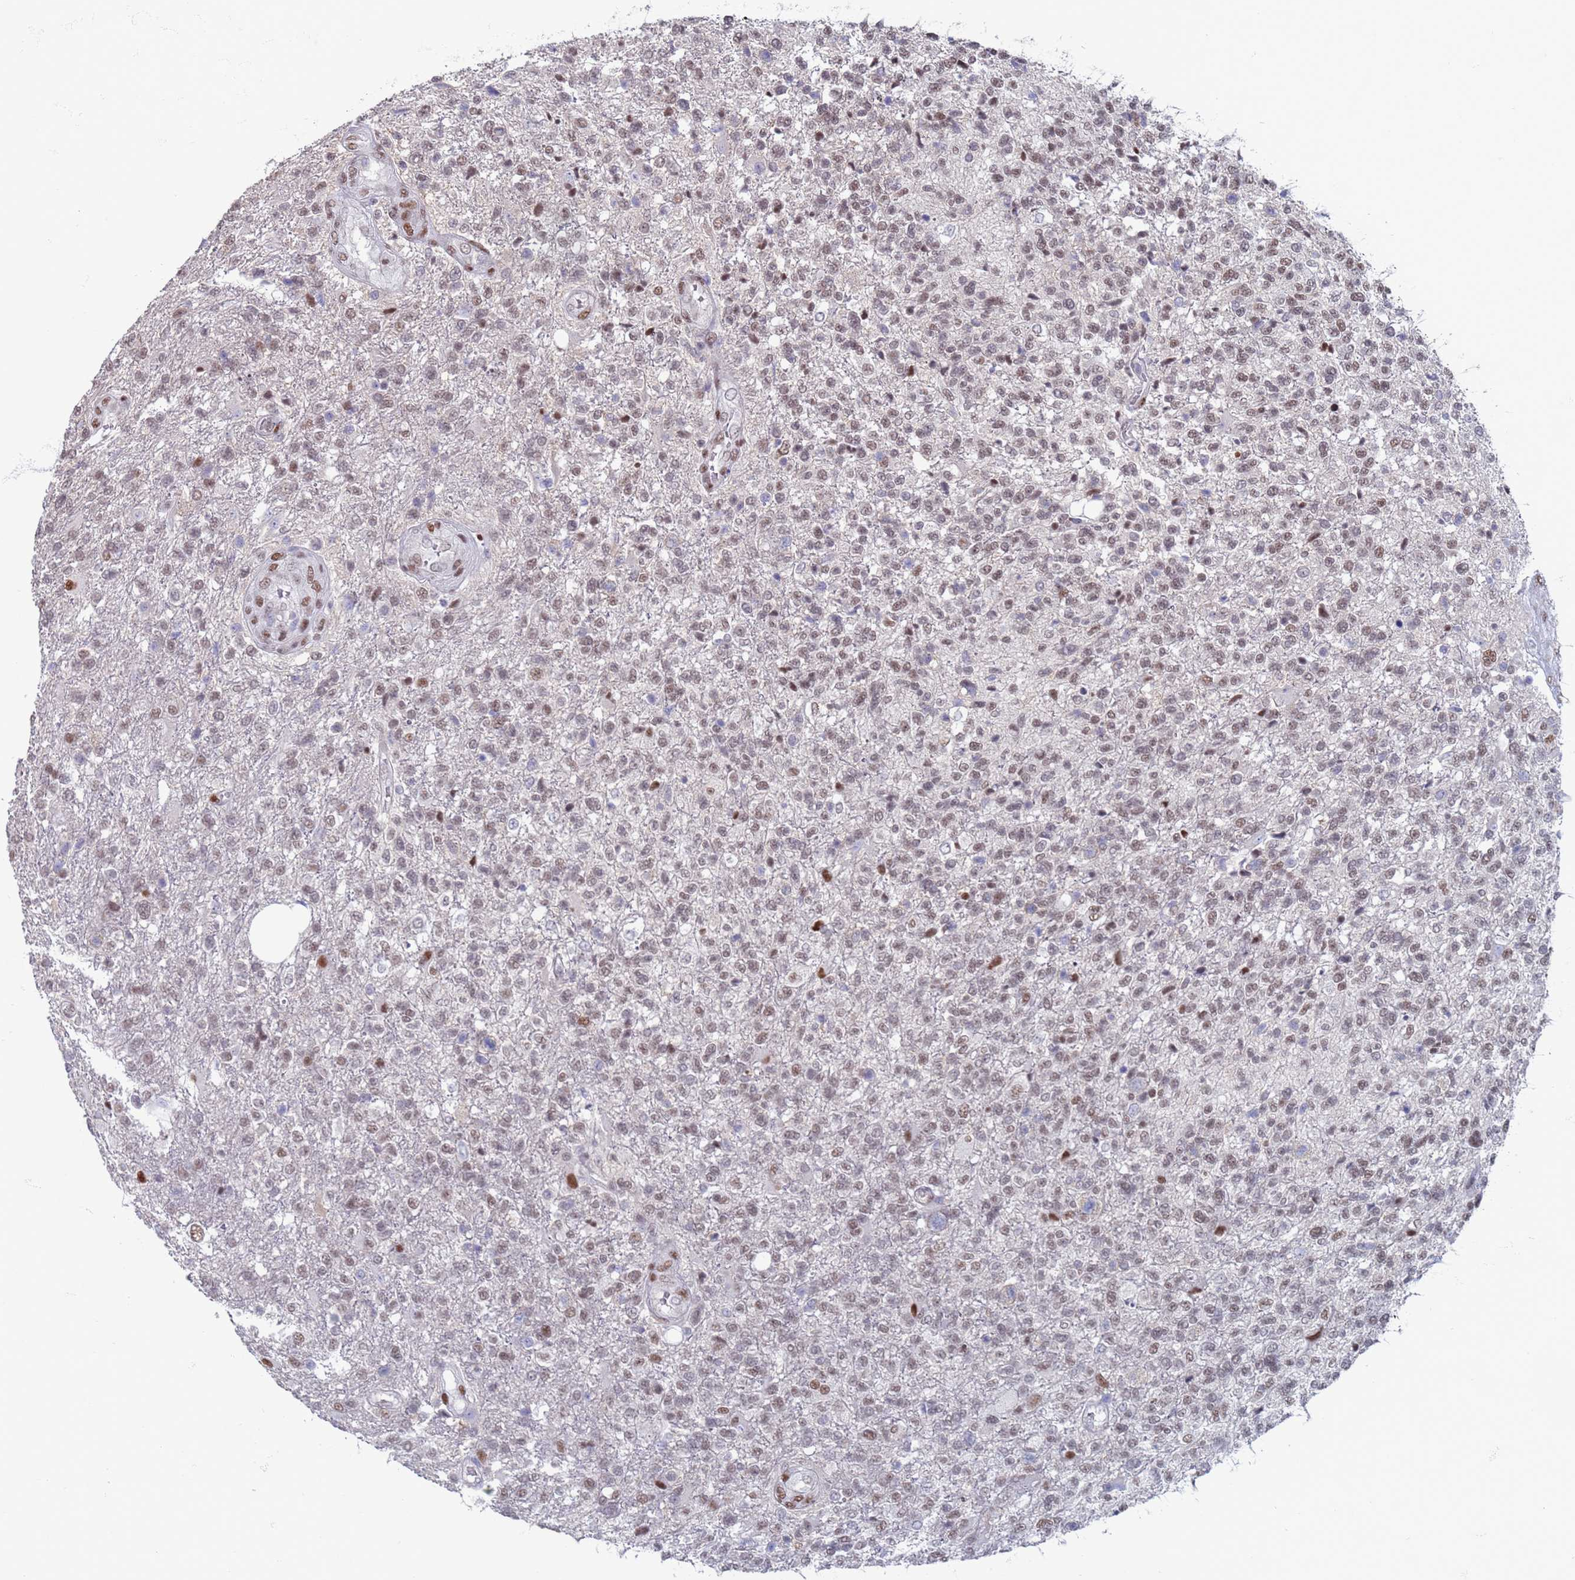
{"staining": {"intensity": "weak", "quantity": "25%-75%", "location": "nuclear"}, "tissue": "glioma", "cell_type": "Tumor cells", "image_type": "cancer", "snomed": [{"axis": "morphology", "description": "Glioma, malignant, High grade"}, {"axis": "topography", "description": "Brain"}], "caption": "An immunohistochemistry photomicrograph of tumor tissue is shown. Protein staining in brown shows weak nuclear positivity in glioma within tumor cells.", "gene": "SAE1", "patient": {"sex": "male", "age": 56}}